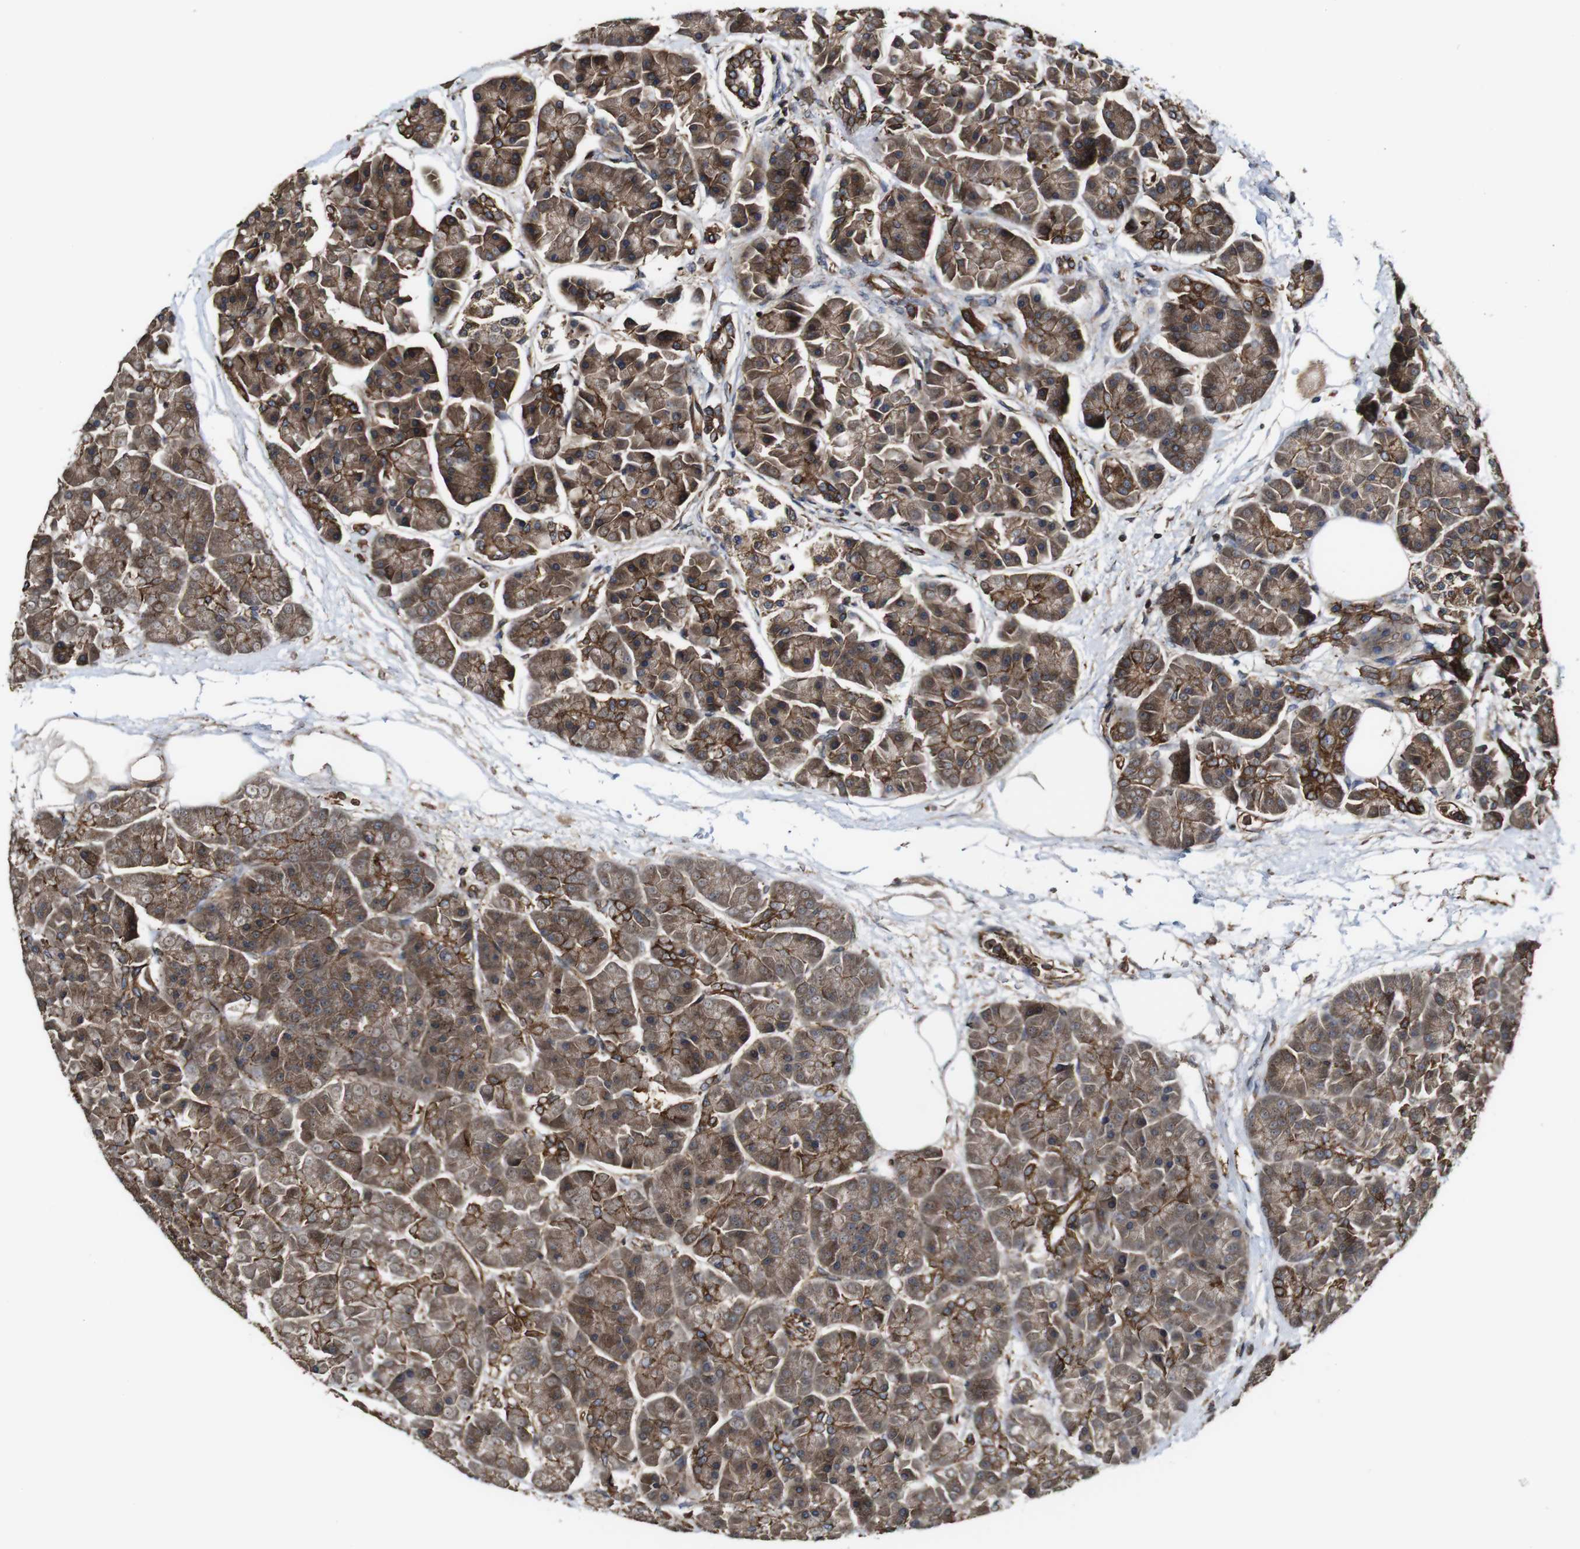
{"staining": {"intensity": "moderate", "quantity": ">75%", "location": "cytoplasmic/membranous"}, "tissue": "pancreas", "cell_type": "Exocrine glandular cells", "image_type": "normal", "snomed": [{"axis": "morphology", "description": "Normal tissue, NOS"}, {"axis": "topography", "description": "Pancreas"}], "caption": "Immunohistochemistry (IHC) histopathology image of unremarkable human pancreas stained for a protein (brown), which demonstrates medium levels of moderate cytoplasmic/membranous positivity in approximately >75% of exocrine glandular cells.", "gene": "TNIK", "patient": {"sex": "female", "age": 70}}